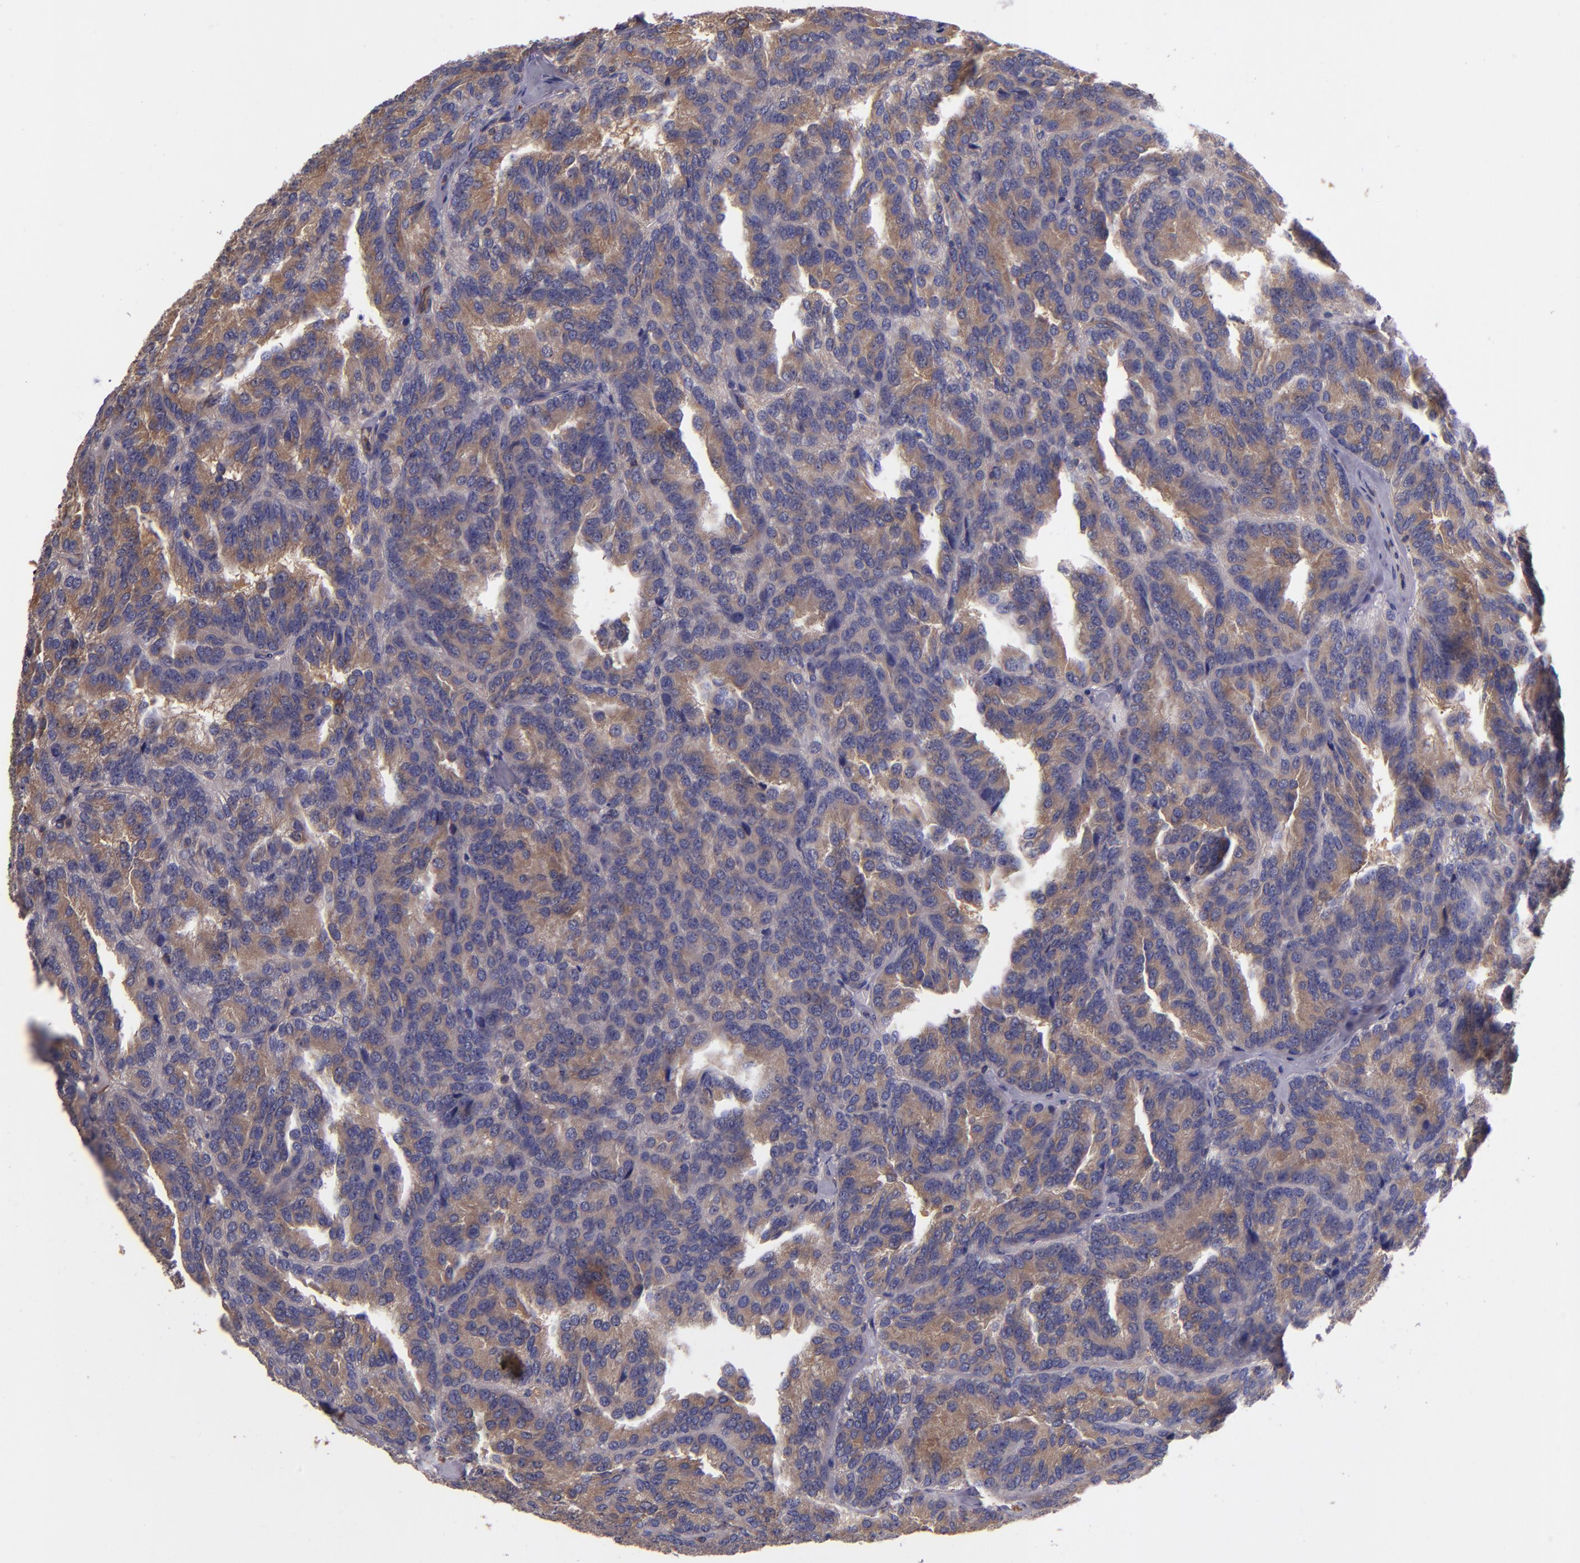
{"staining": {"intensity": "weak", "quantity": ">75%", "location": "cytoplasmic/membranous"}, "tissue": "renal cancer", "cell_type": "Tumor cells", "image_type": "cancer", "snomed": [{"axis": "morphology", "description": "Adenocarcinoma, NOS"}, {"axis": "topography", "description": "Kidney"}], "caption": "Protein analysis of renal adenocarcinoma tissue shows weak cytoplasmic/membranous expression in approximately >75% of tumor cells. The staining was performed using DAB, with brown indicating positive protein expression. Nuclei are stained blue with hematoxylin.", "gene": "CARS1", "patient": {"sex": "male", "age": 46}}